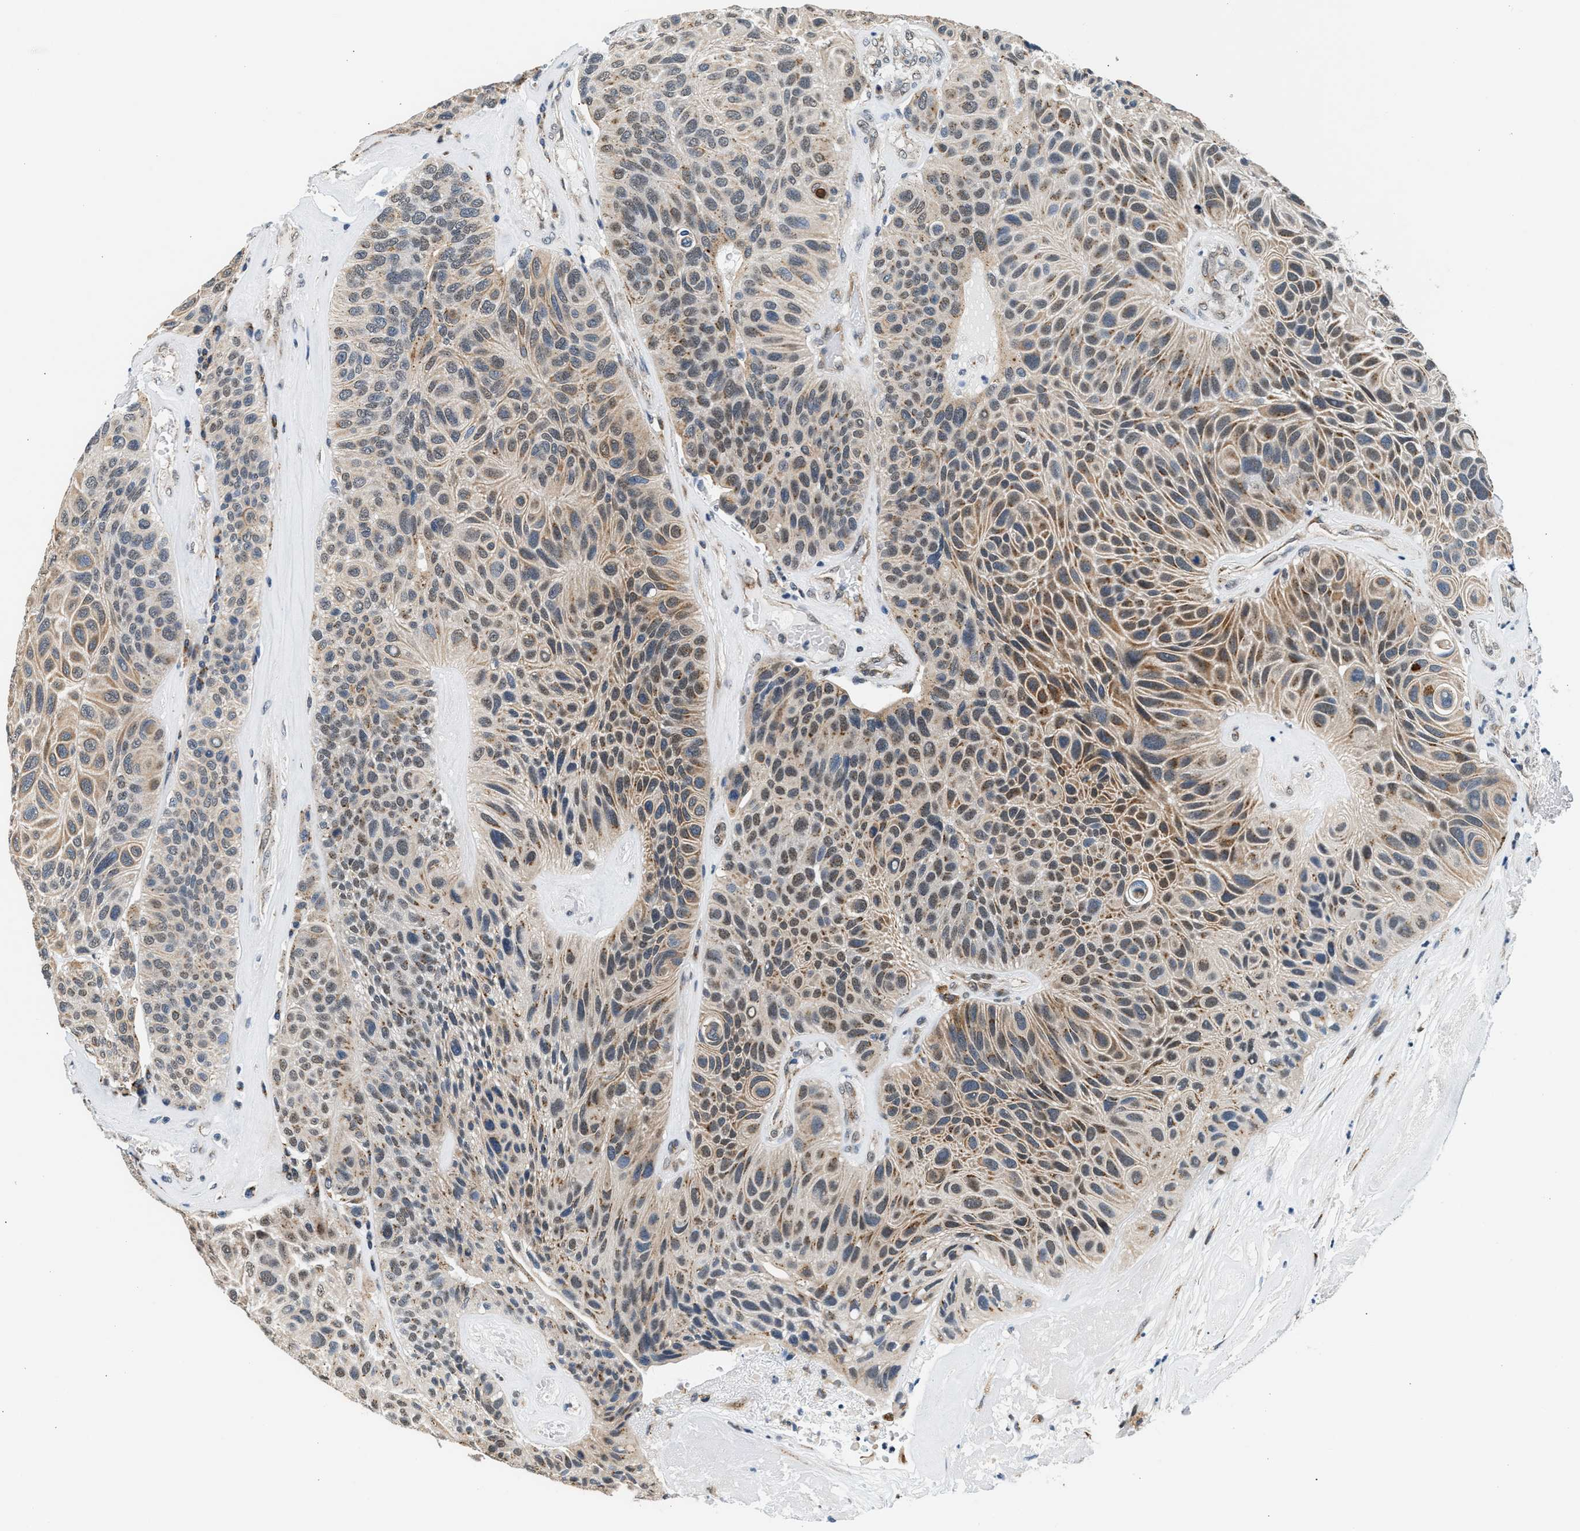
{"staining": {"intensity": "weak", "quantity": ">75%", "location": "cytoplasmic/membranous"}, "tissue": "urothelial cancer", "cell_type": "Tumor cells", "image_type": "cancer", "snomed": [{"axis": "morphology", "description": "Urothelial carcinoma, High grade"}, {"axis": "topography", "description": "Urinary bladder"}], "caption": "Human high-grade urothelial carcinoma stained for a protein (brown) reveals weak cytoplasmic/membranous positive positivity in approximately >75% of tumor cells.", "gene": "KCNMB2", "patient": {"sex": "male", "age": 66}}